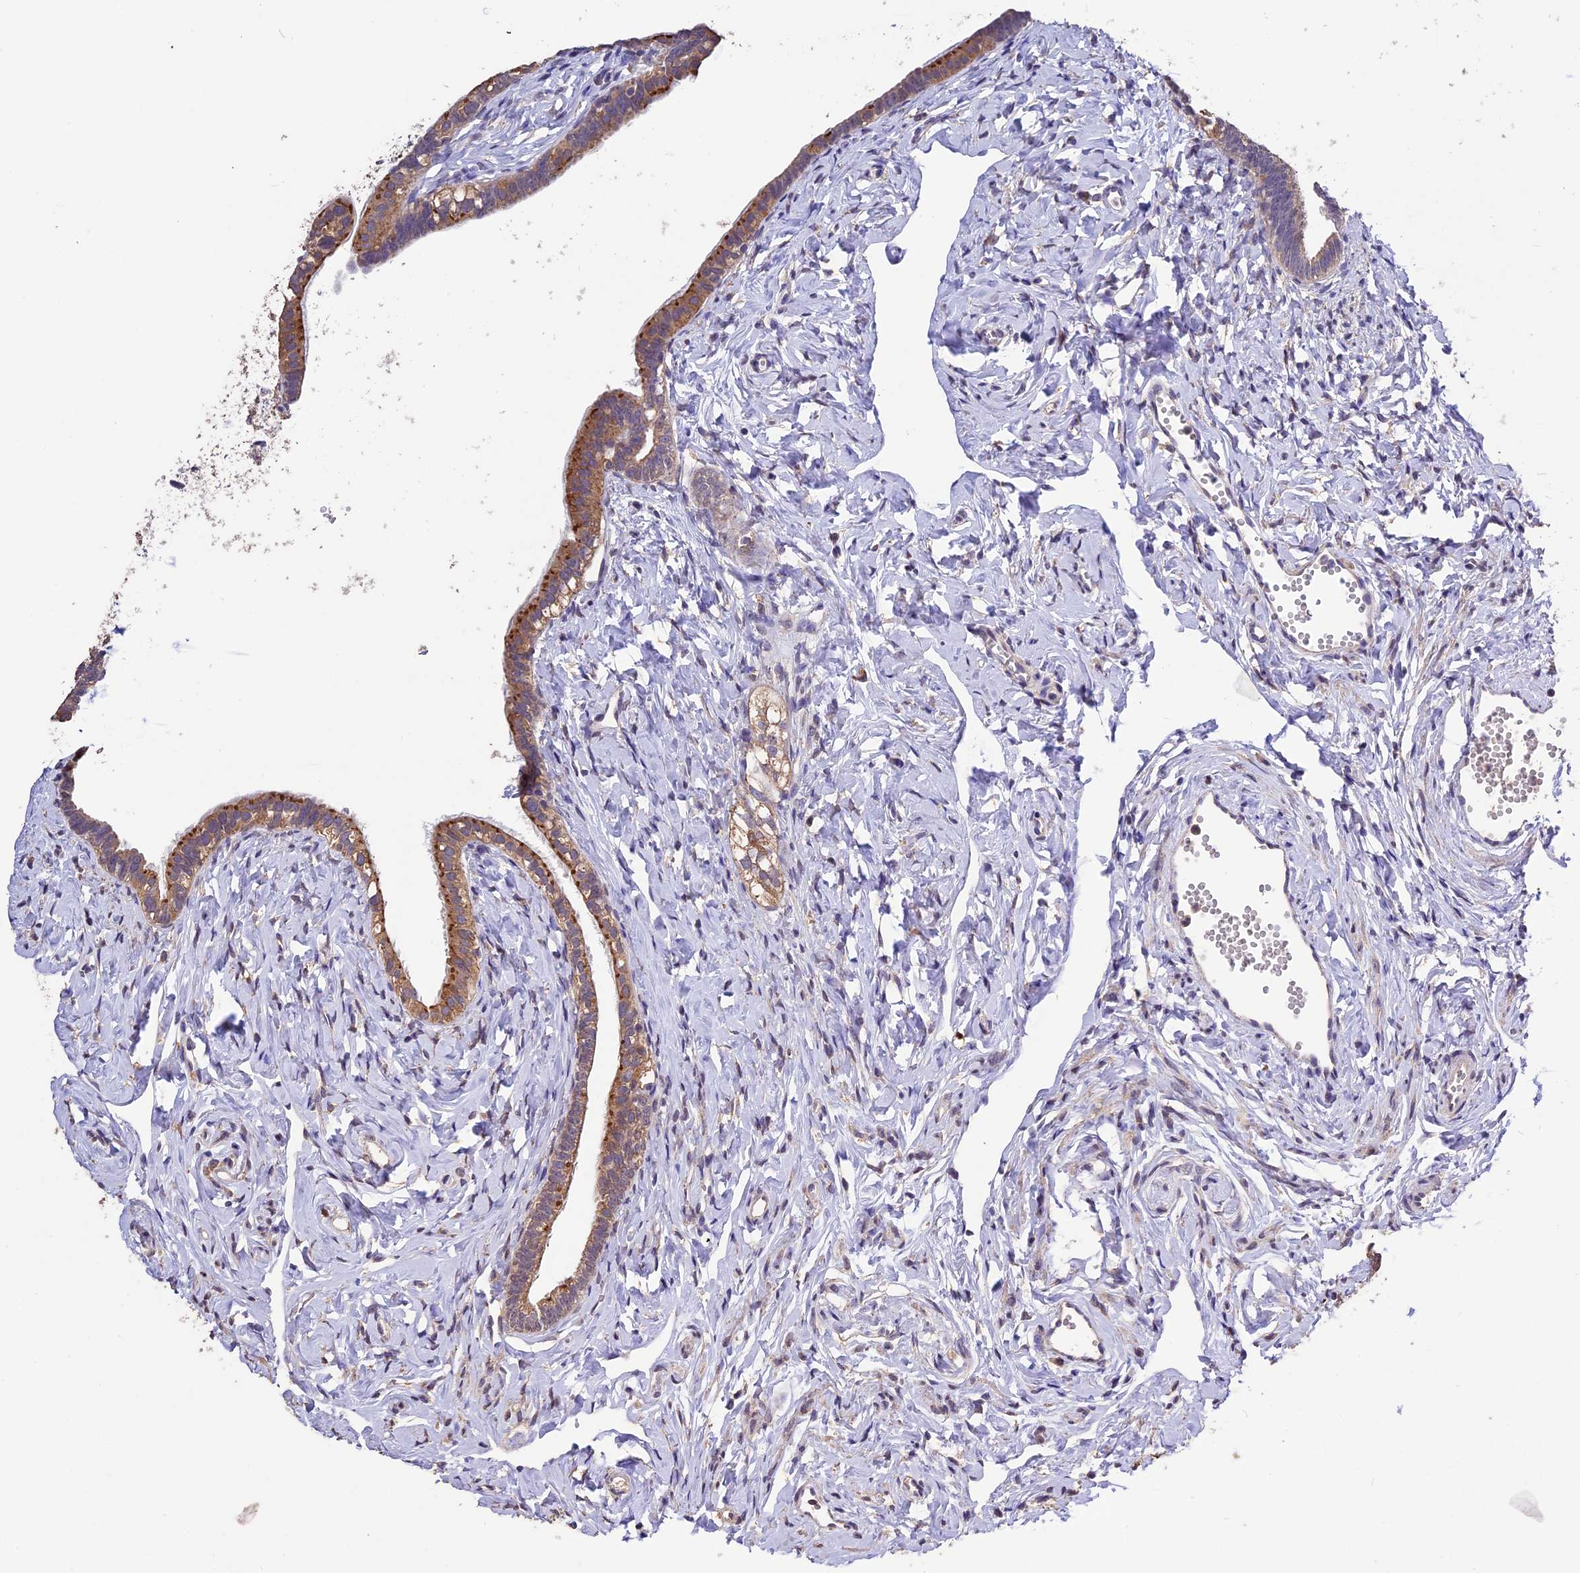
{"staining": {"intensity": "strong", "quantity": ">75%", "location": "cytoplasmic/membranous"}, "tissue": "fallopian tube", "cell_type": "Glandular cells", "image_type": "normal", "snomed": [{"axis": "morphology", "description": "Normal tissue, NOS"}, {"axis": "topography", "description": "Fallopian tube"}], "caption": "This micrograph reveals unremarkable fallopian tube stained with IHC to label a protein in brown. The cytoplasmic/membranous of glandular cells show strong positivity for the protein. Nuclei are counter-stained blue.", "gene": "DIS3L", "patient": {"sex": "female", "age": 66}}